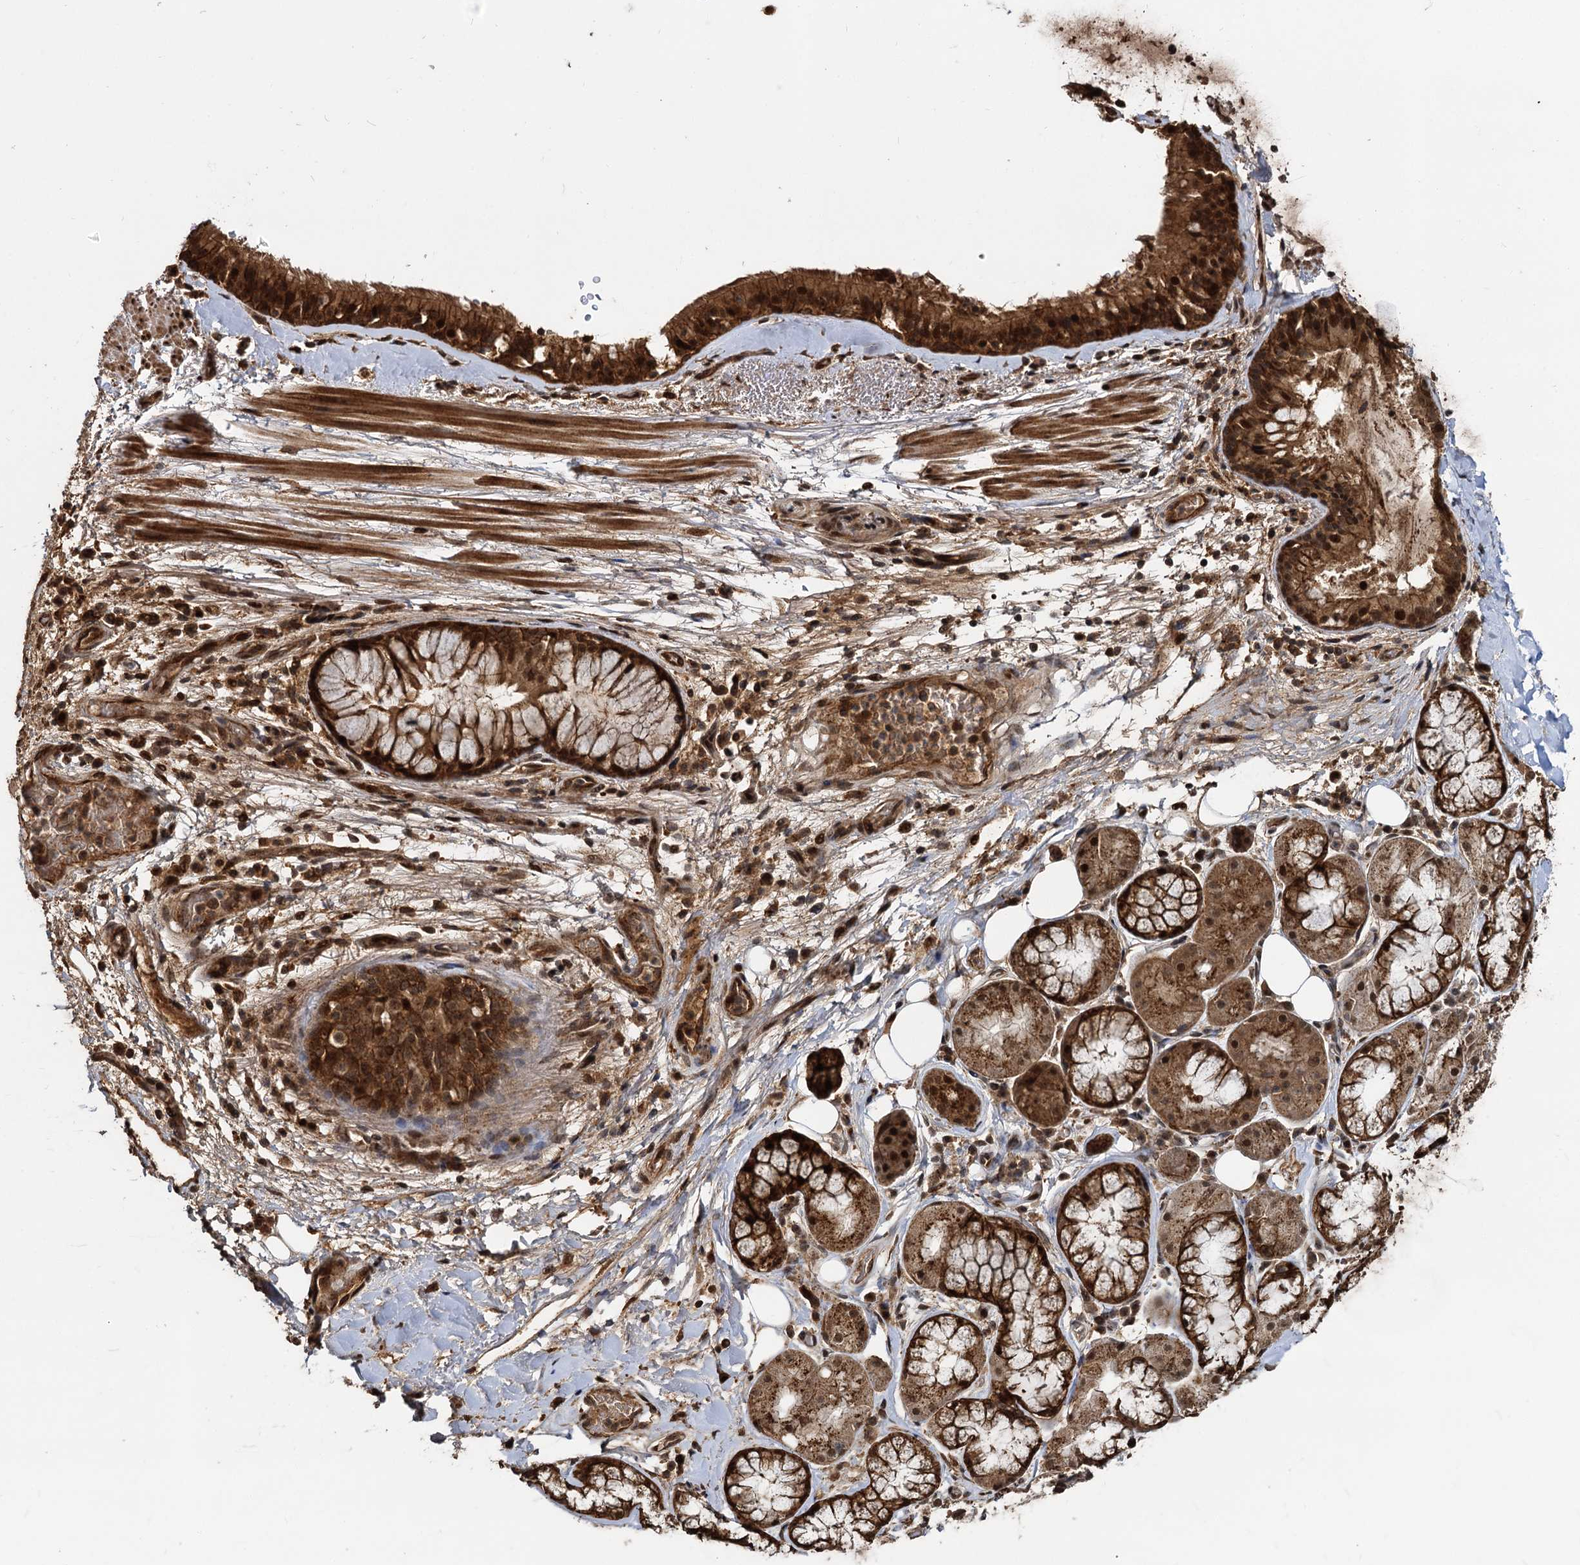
{"staining": {"intensity": "moderate", "quantity": ">75%", "location": "nuclear"}, "tissue": "adipose tissue", "cell_type": "Adipocytes", "image_type": "normal", "snomed": [{"axis": "morphology", "description": "Normal tissue, NOS"}, {"axis": "topography", "description": "Lymph node"}, {"axis": "topography", "description": "Cartilage tissue"}, {"axis": "topography", "description": "Bronchus"}], "caption": "Normal adipose tissue was stained to show a protein in brown. There is medium levels of moderate nuclear positivity in about >75% of adipocytes.", "gene": "CEP192", "patient": {"sex": "male", "age": 63}}